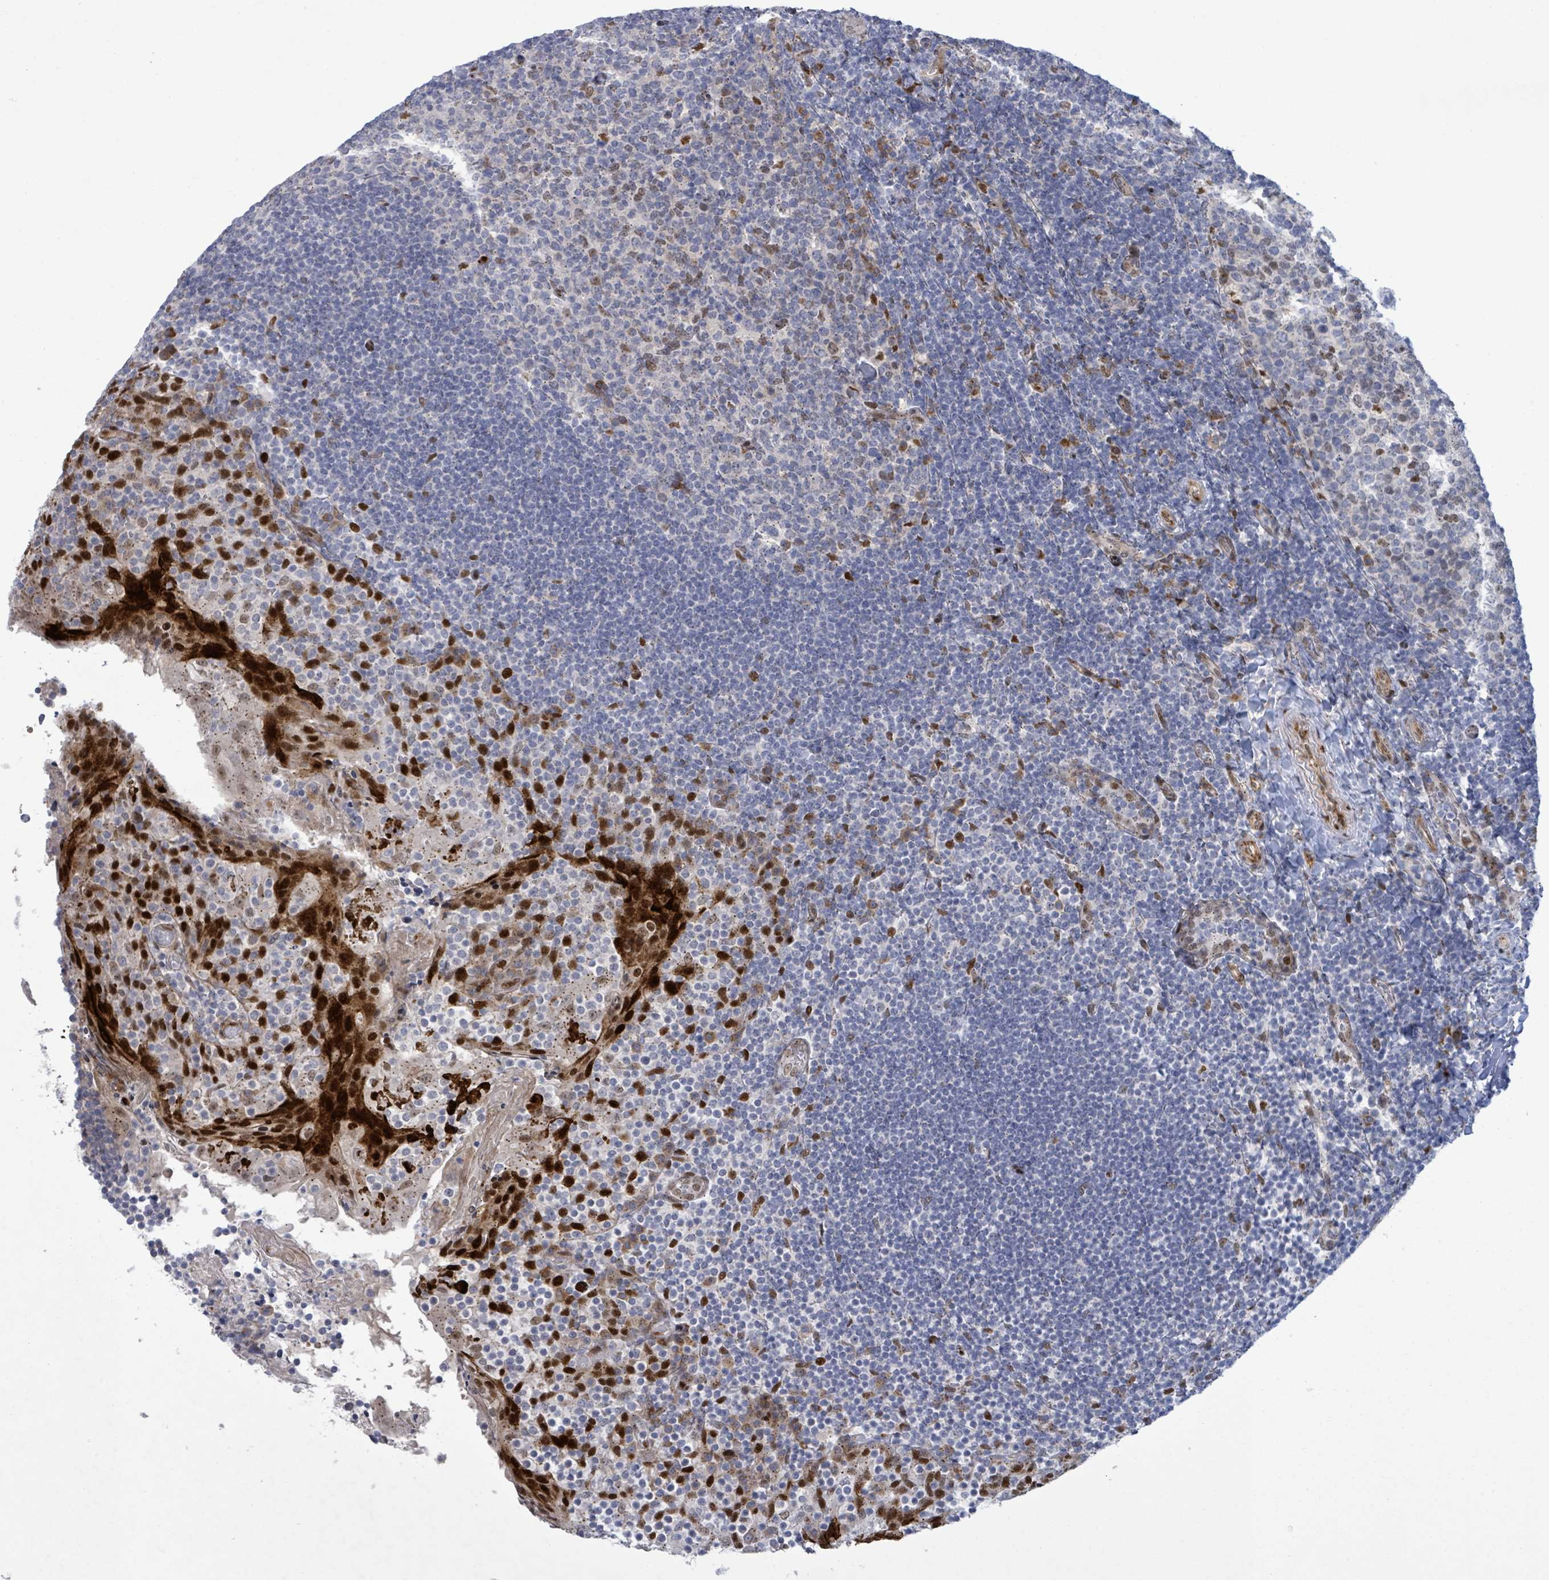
{"staining": {"intensity": "moderate", "quantity": "<25%", "location": "nuclear"}, "tissue": "tonsil", "cell_type": "Germinal center cells", "image_type": "normal", "snomed": [{"axis": "morphology", "description": "Normal tissue, NOS"}, {"axis": "topography", "description": "Tonsil"}], "caption": "Tonsil was stained to show a protein in brown. There is low levels of moderate nuclear staining in approximately <25% of germinal center cells.", "gene": "TUSC1", "patient": {"sex": "female", "age": 10}}